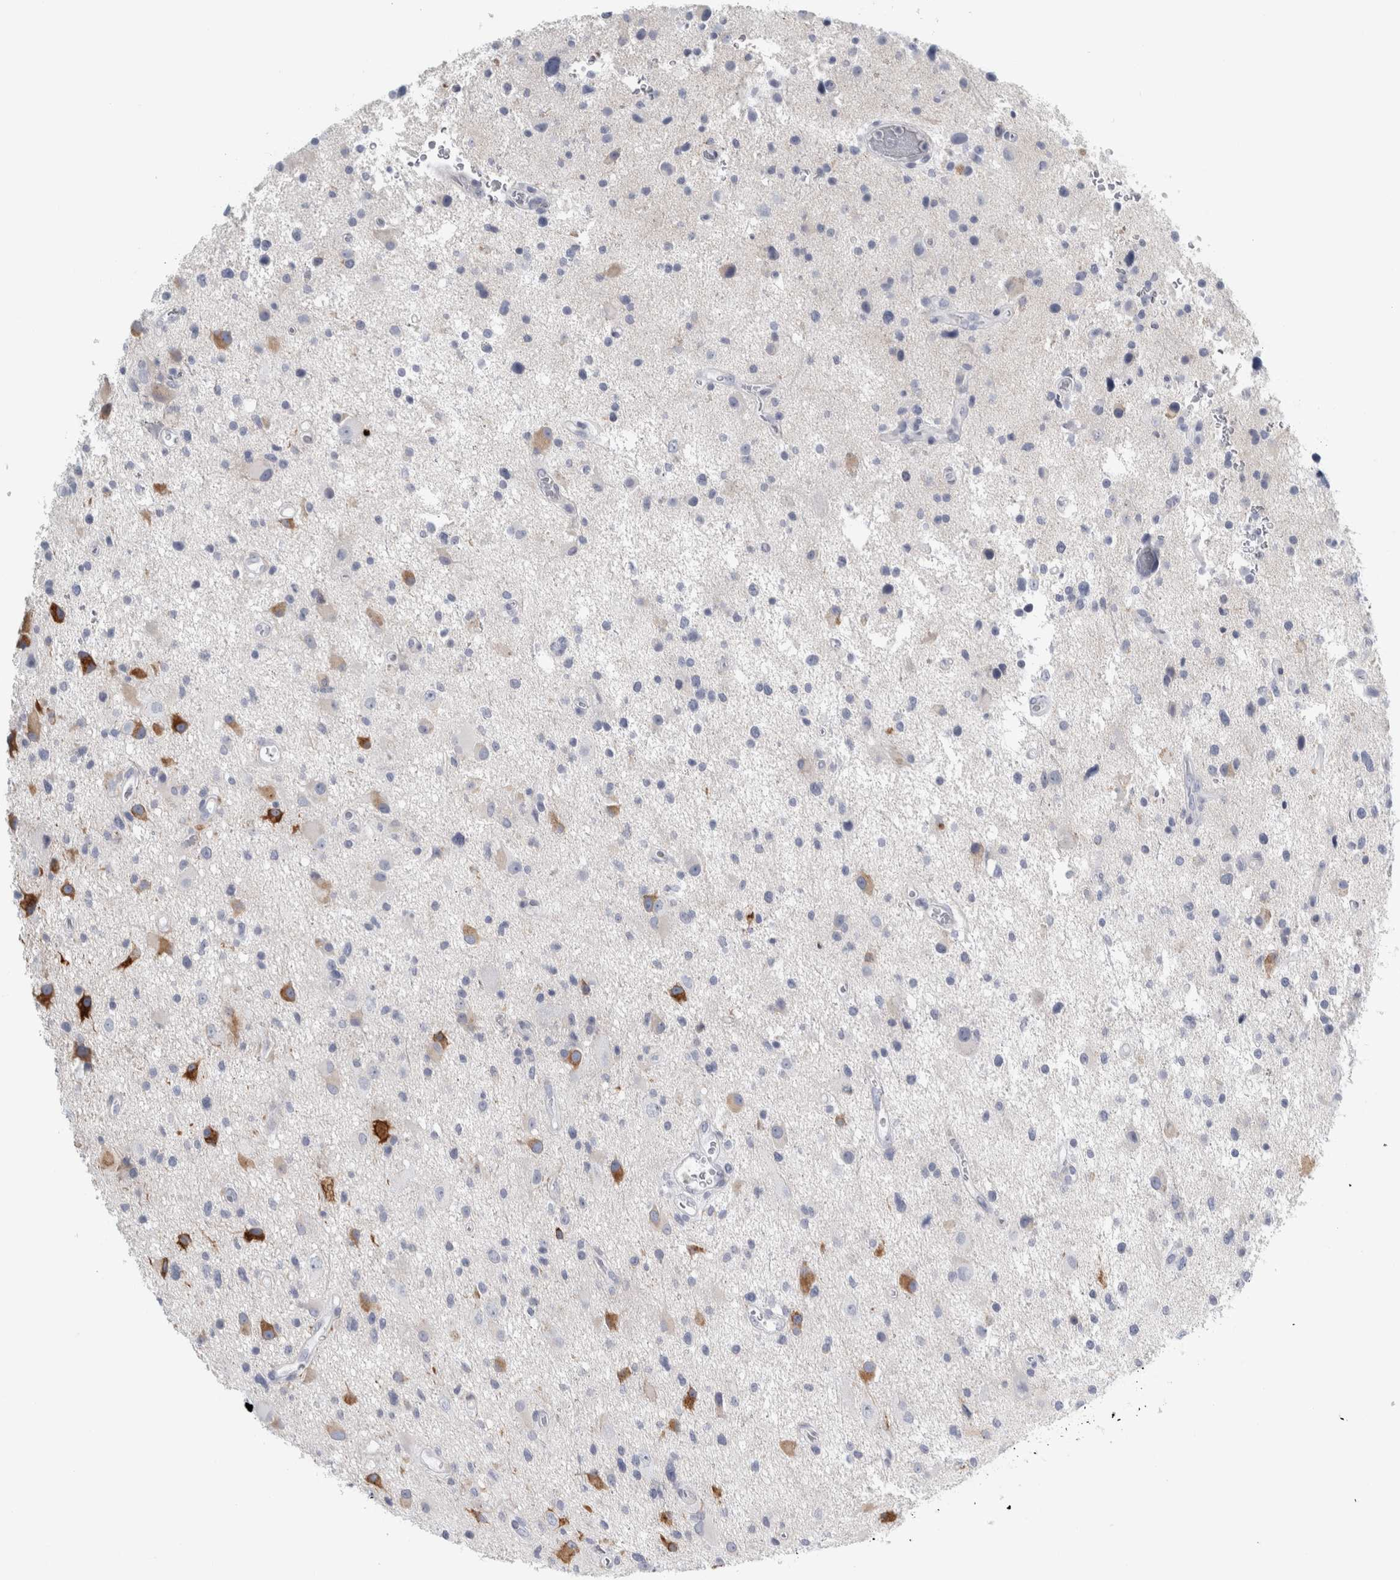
{"staining": {"intensity": "strong", "quantity": "<25%", "location": "cytoplasmic/membranous"}, "tissue": "glioma", "cell_type": "Tumor cells", "image_type": "cancer", "snomed": [{"axis": "morphology", "description": "Glioma, malignant, High grade"}, {"axis": "topography", "description": "Brain"}], "caption": "IHC of human high-grade glioma (malignant) exhibits medium levels of strong cytoplasmic/membranous positivity in approximately <25% of tumor cells.", "gene": "B3GNT3", "patient": {"sex": "male", "age": 33}}